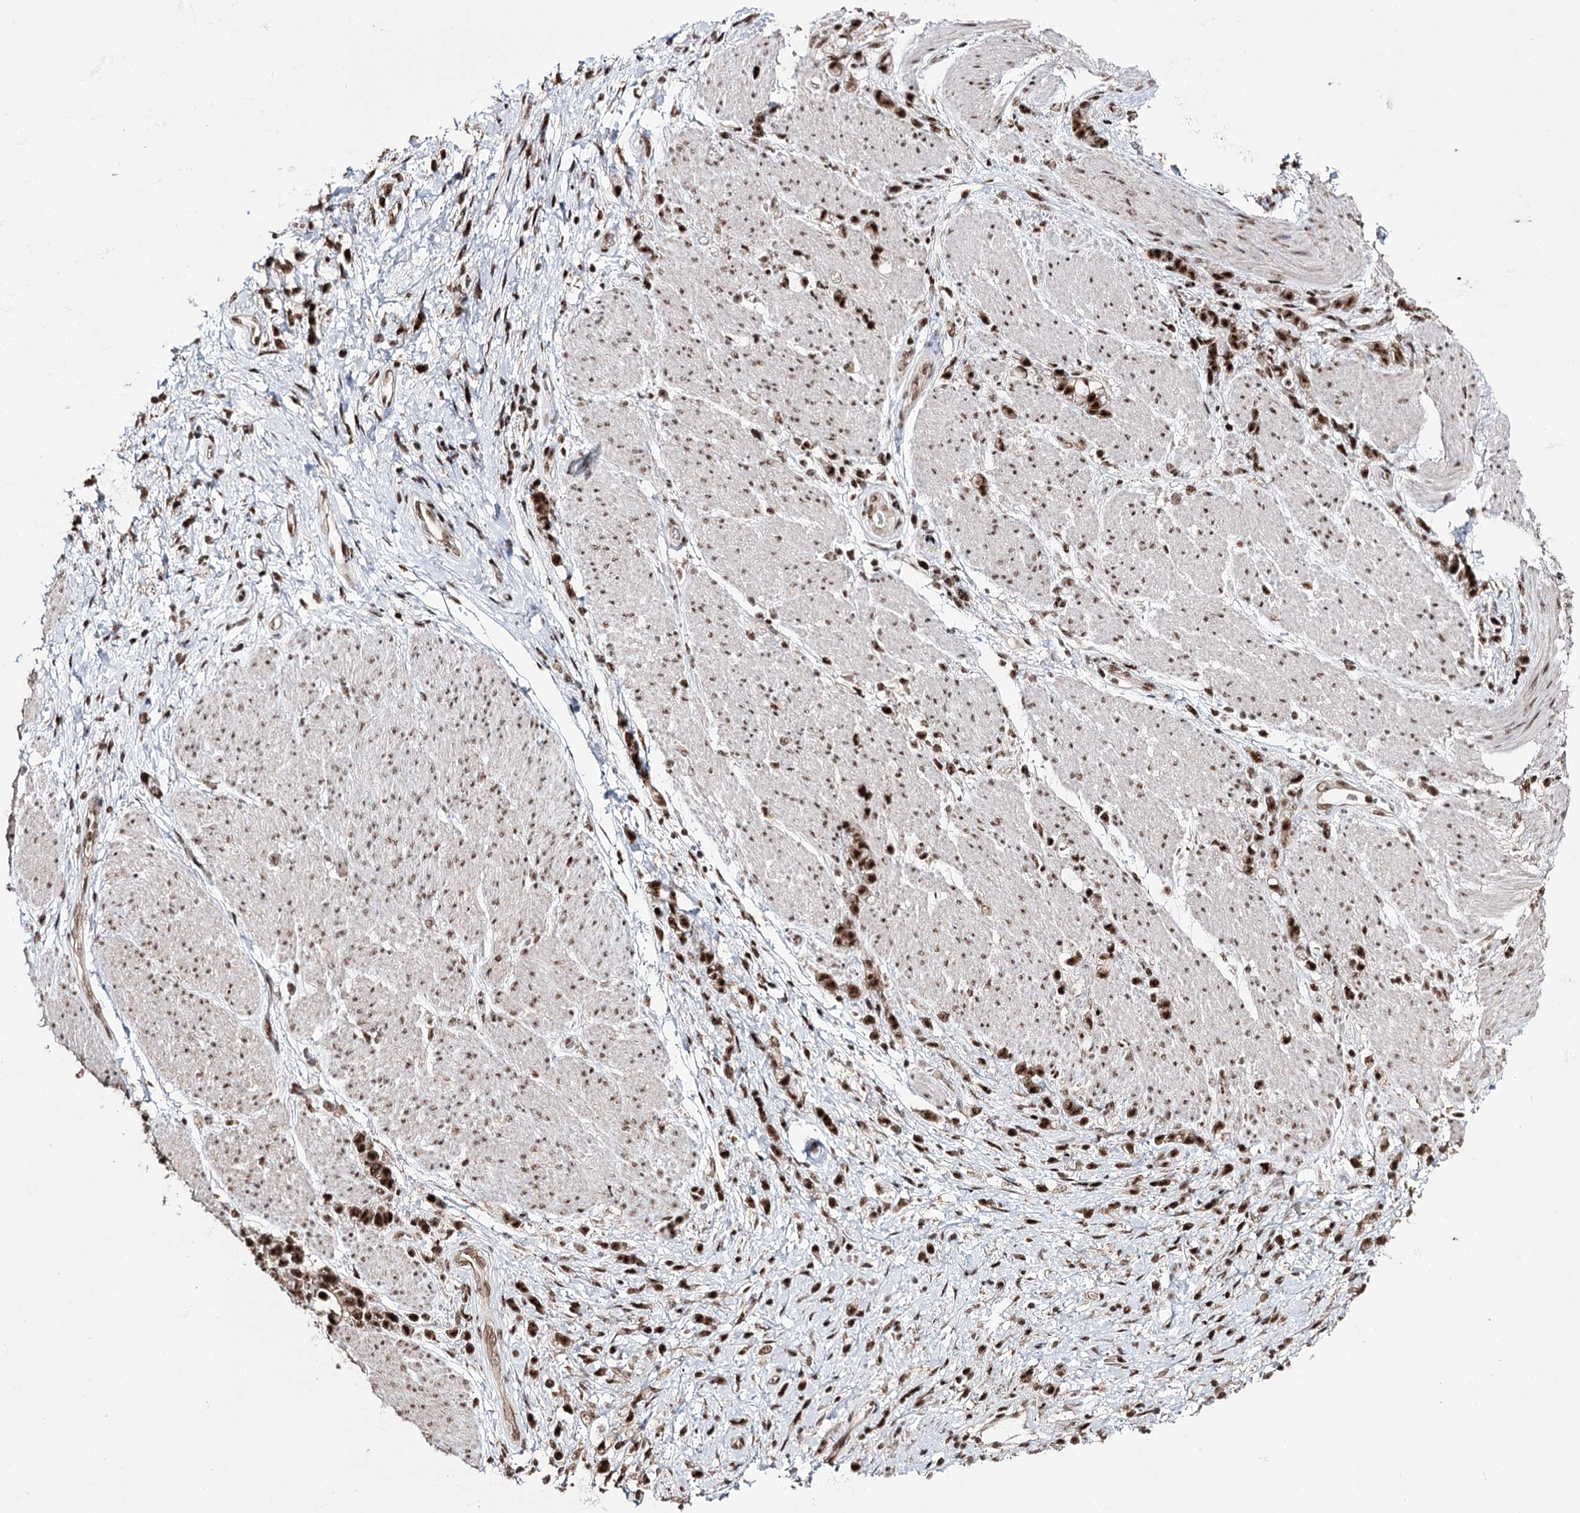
{"staining": {"intensity": "strong", "quantity": ">75%", "location": "nuclear"}, "tissue": "stomach cancer", "cell_type": "Tumor cells", "image_type": "cancer", "snomed": [{"axis": "morphology", "description": "Adenocarcinoma, NOS"}, {"axis": "topography", "description": "Stomach"}], "caption": "Human stomach cancer stained with a brown dye reveals strong nuclear positive expression in approximately >75% of tumor cells.", "gene": "PRPF40A", "patient": {"sex": "female", "age": 60}}